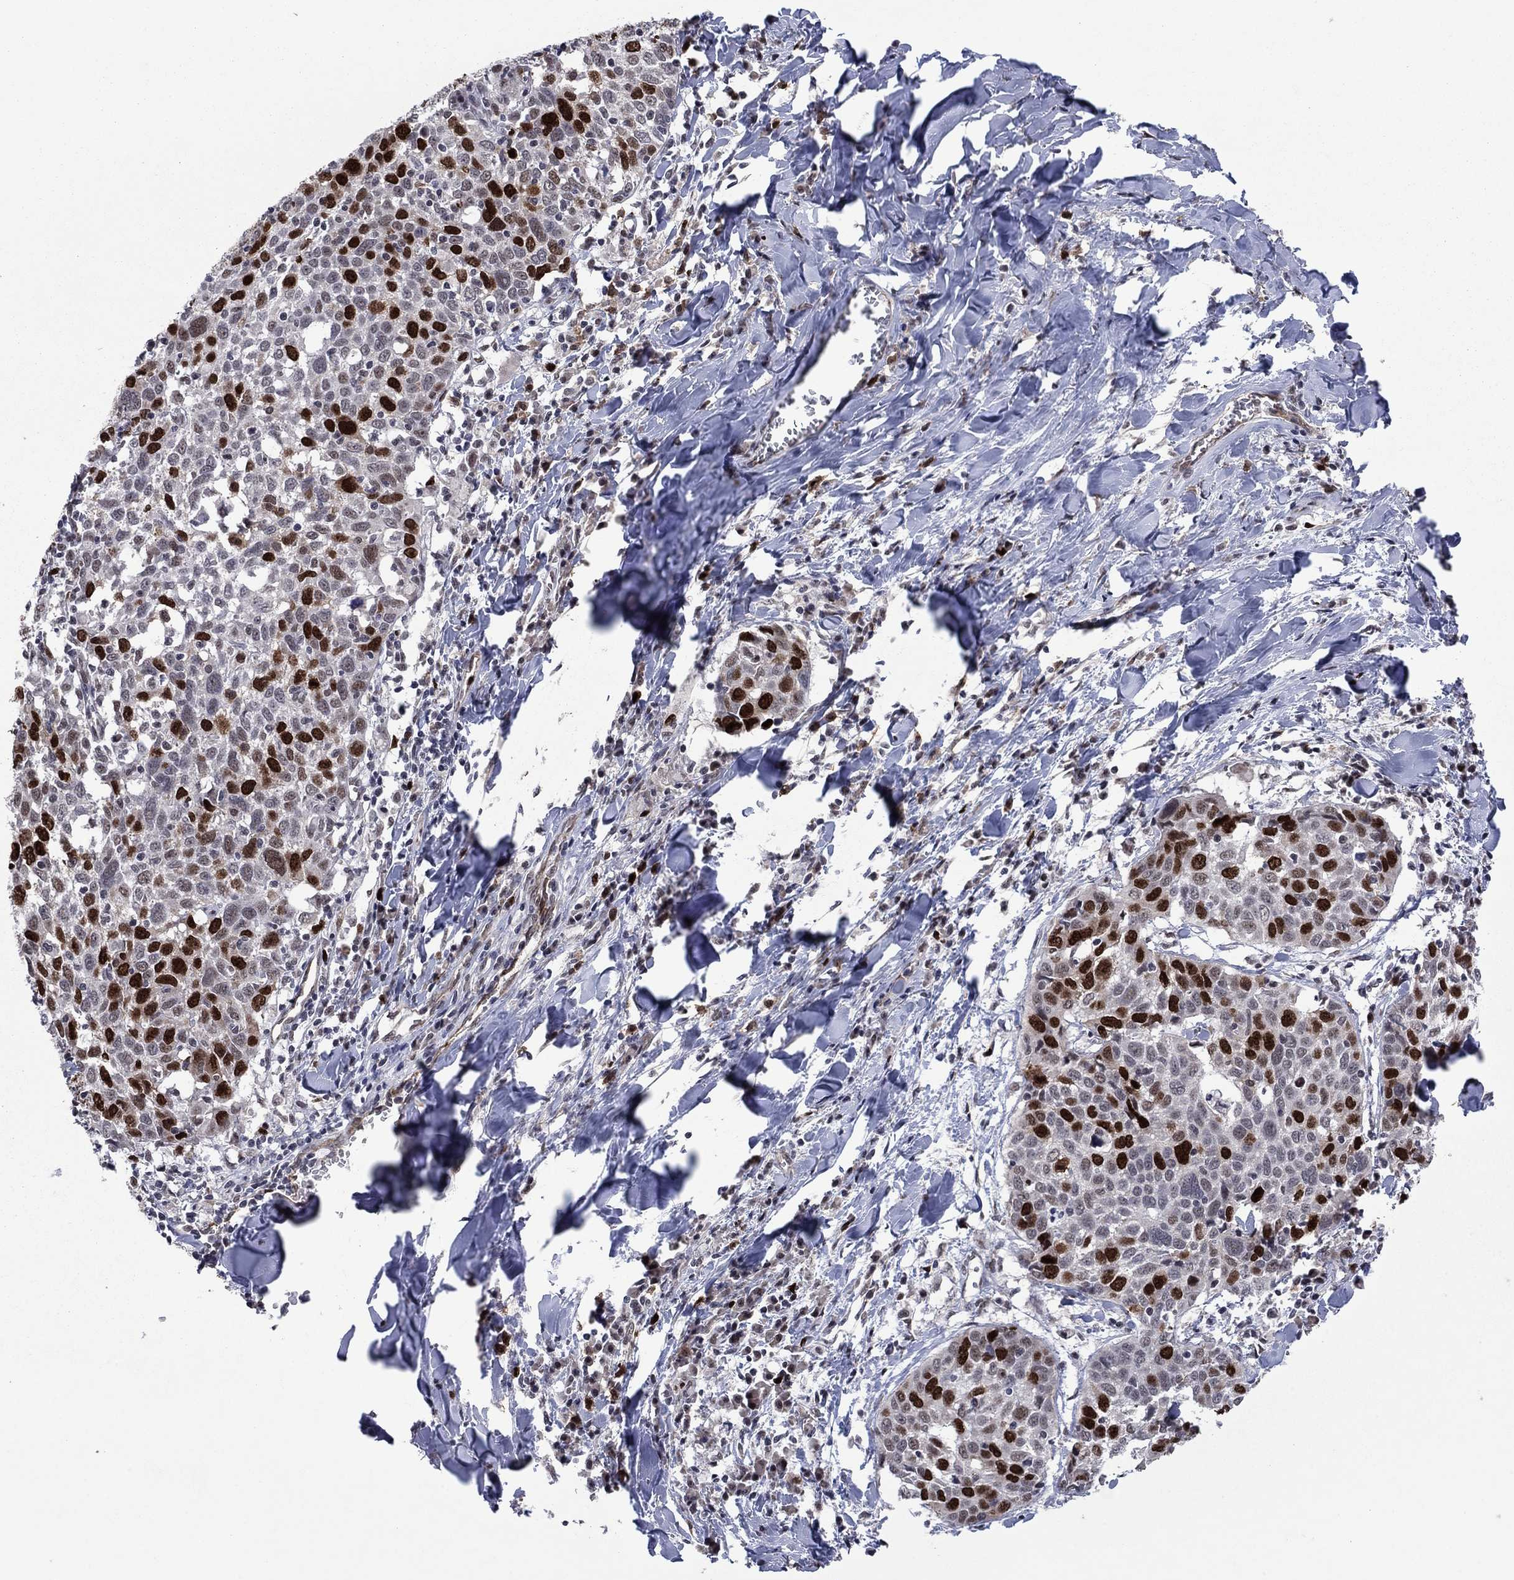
{"staining": {"intensity": "strong", "quantity": "25%-75%", "location": "nuclear"}, "tissue": "lung cancer", "cell_type": "Tumor cells", "image_type": "cancer", "snomed": [{"axis": "morphology", "description": "Squamous cell carcinoma, NOS"}, {"axis": "topography", "description": "Lung"}], "caption": "Immunohistochemical staining of human lung cancer (squamous cell carcinoma) displays strong nuclear protein positivity in approximately 25%-75% of tumor cells.", "gene": "CDCA5", "patient": {"sex": "male", "age": 57}}